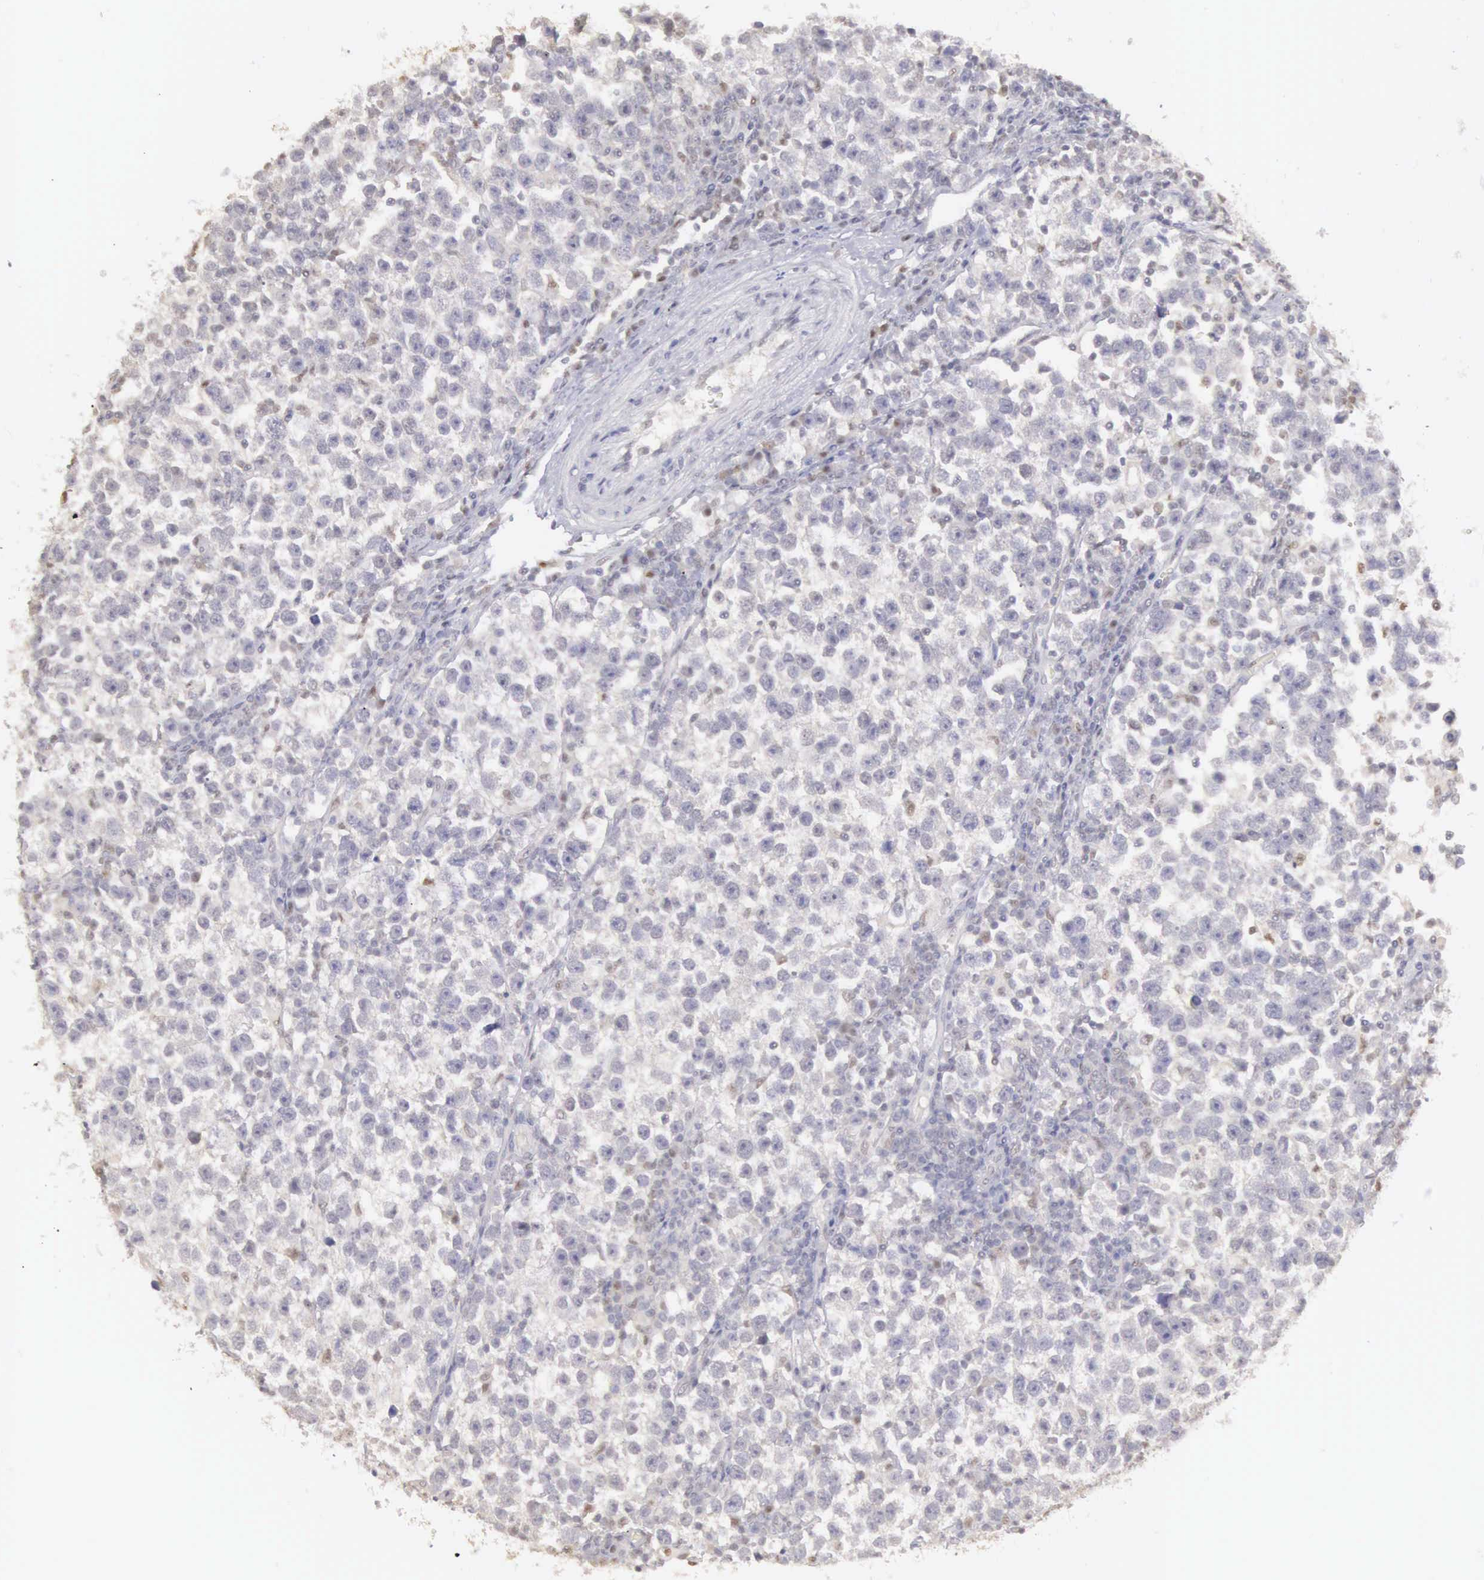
{"staining": {"intensity": "negative", "quantity": "none", "location": "none"}, "tissue": "testis cancer", "cell_type": "Tumor cells", "image_type": "cancer", "snomed": [{"axis": "morphology", "description": "Seminoma, NOS"}, {"axis": "topography", "description": "Testis"}], "caption": "Tumor cells show no significant positivity in seminoma (testis).", "gene": "UBA1", "patient": {"sex": "male", "age": 43}}